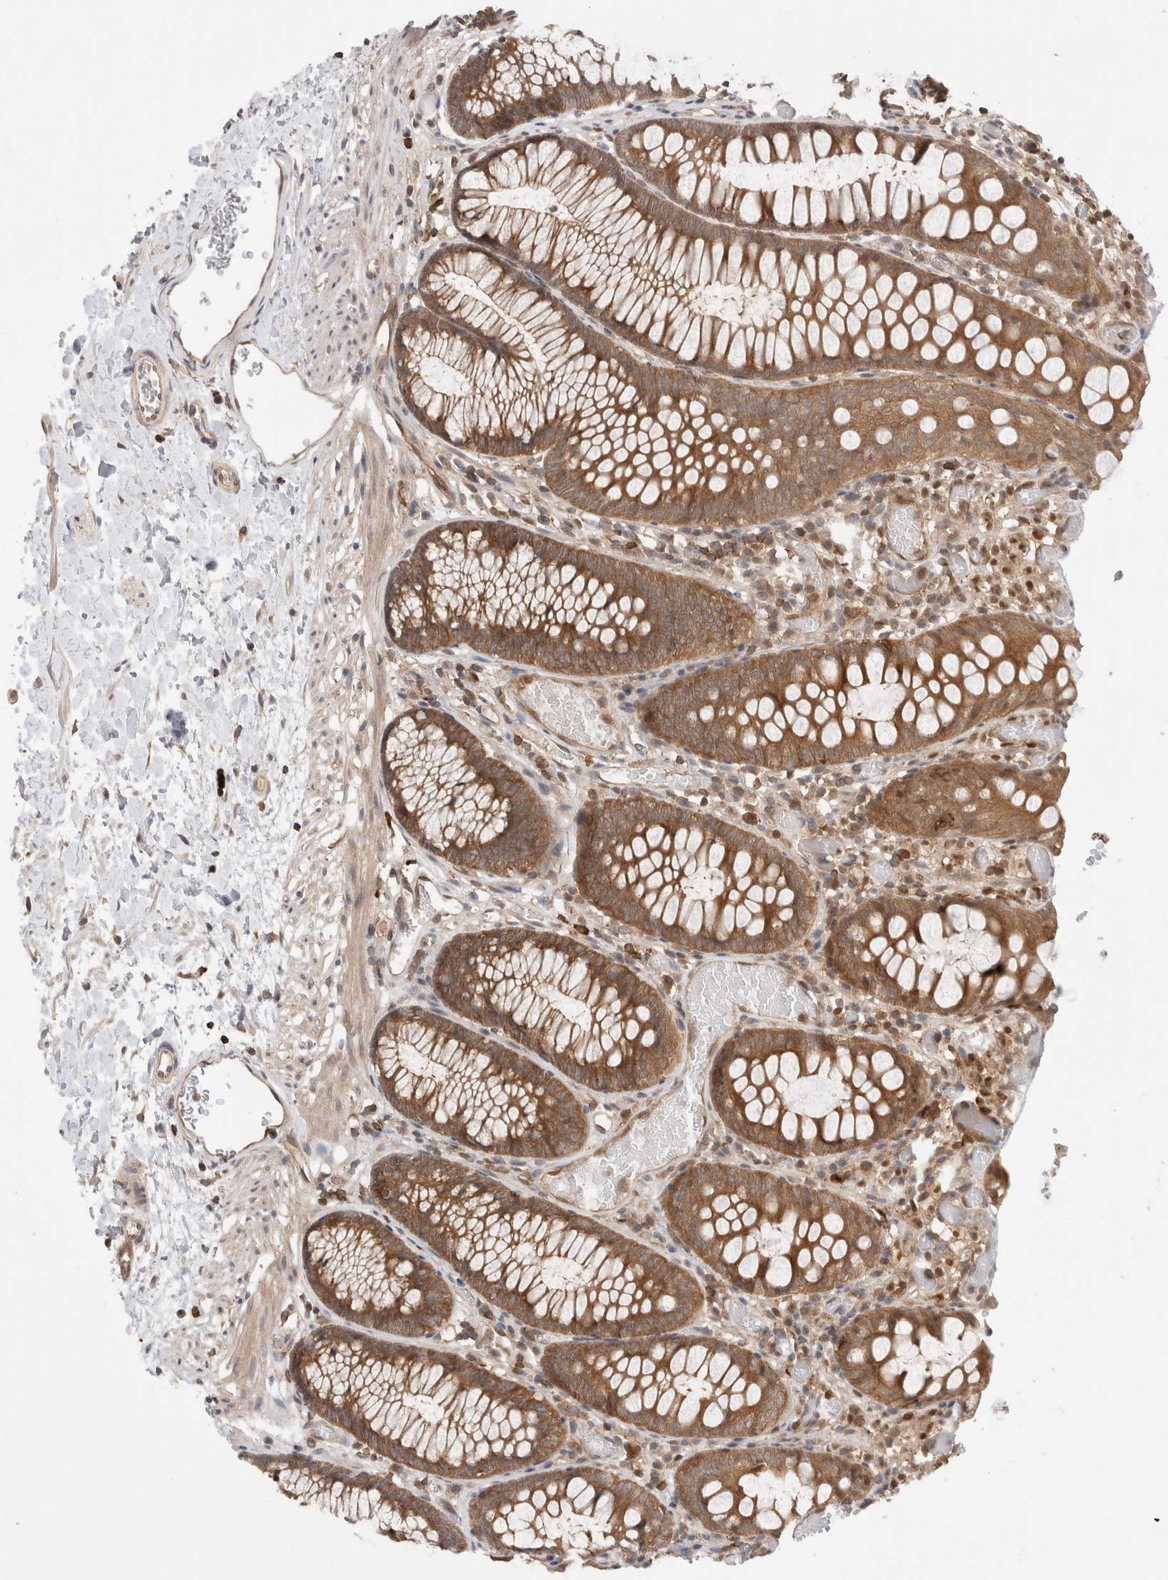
{"staining": {"intensity": "weak", "quantity": ">75%", "location": "cytoplasmic/membranous"}, "tissue": "colon", "cell_type": "Endothelial cells", "image_type": "normal", "snomed": [{"axis": "morphology", "description": "Normal tissue, NOS"}, {"axis": "topography", "description": "Colon"}], "caption": "IHC (DAB (3,3'-diaminobenzidine)) staining of normal colon exhibits weak cytoplasmic/membranous protein expression in about >75% of endothelial cells.", "gene": "NFKB1", "patient": {"sex": "male", "age": 14}}